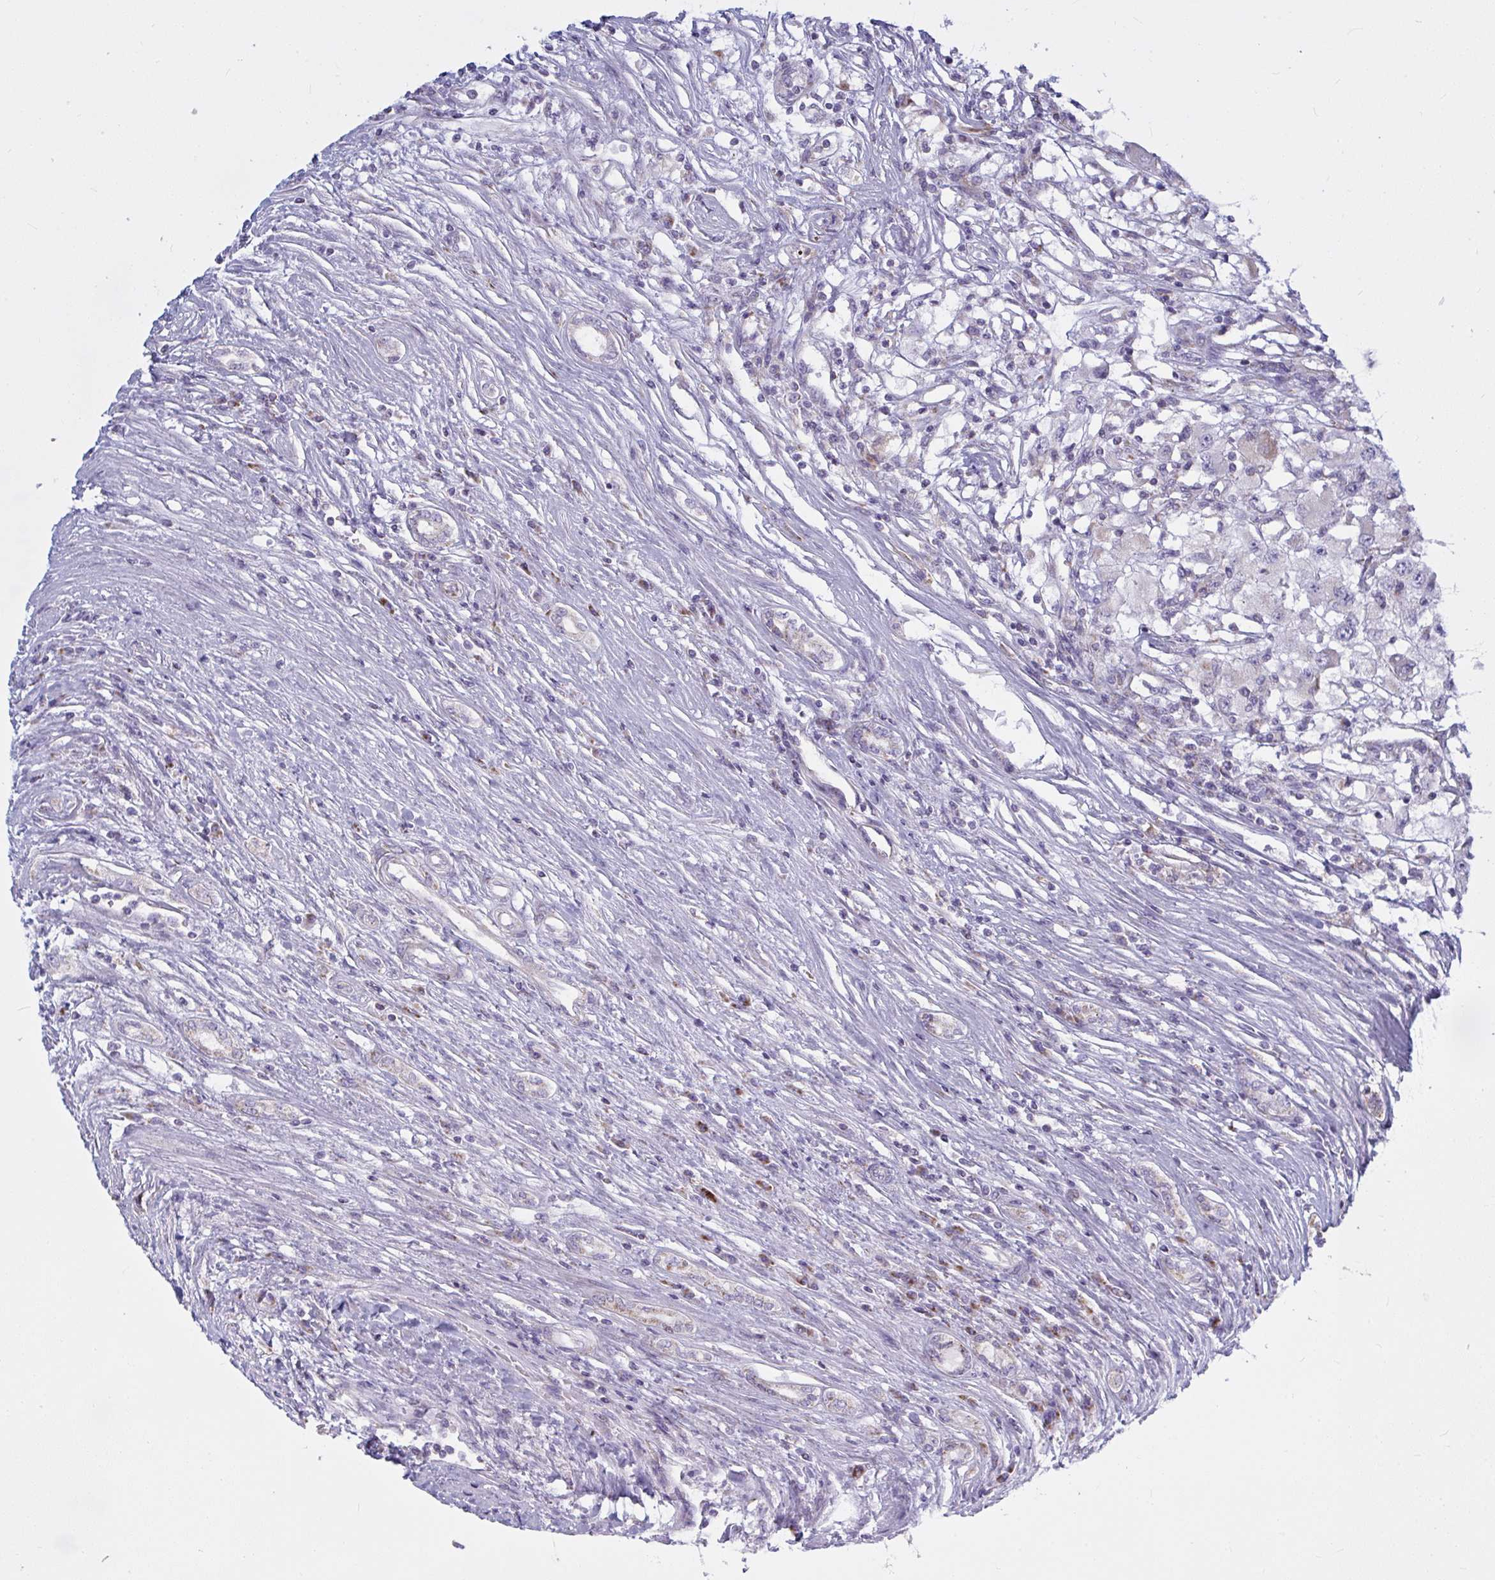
{"staining": {"intensity": "negative", "quantity": "none", "location": "none"}, "tissue": "renal cancer", "cell_type": "Tumor cells", "image_type": "cancer", "snomed": [{"axis": "morphology", "description": "Adenocarcinoma, NOS"}, {"axis": "topography", "description": "Kidney"}], "caption": "Immunohistochemistry (IHC) of renal cancer (adenocarcinoma) demonstrates no expression in tumor cells.", "gene": "ATG9A", "patient": {"sex": "female", "age": 67}}